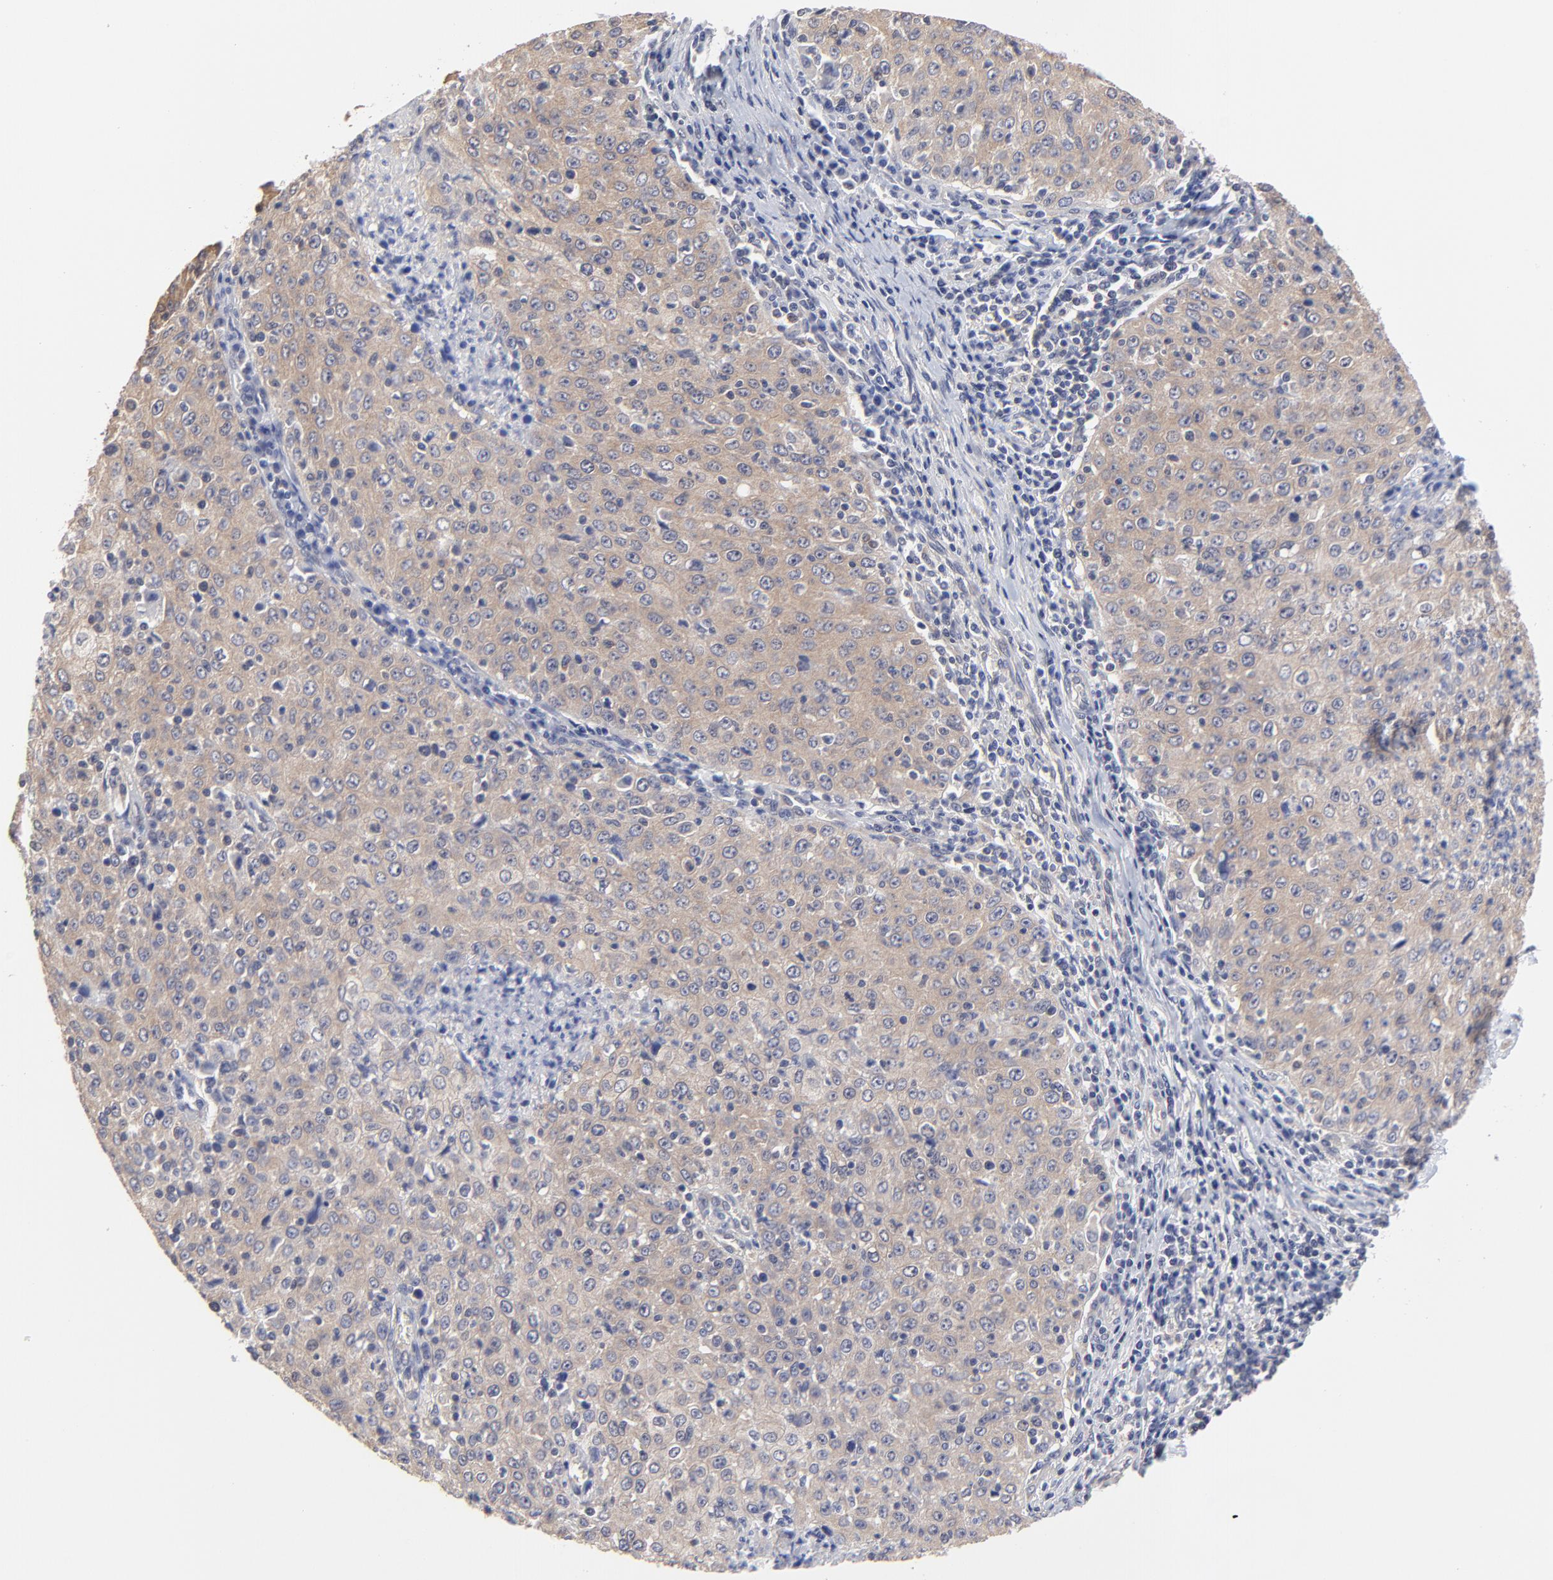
{"staining": {"intensity": "moderate", "quantity": ">75%", "location": "cytoplasmic/membranous"}, "tissue": "cervical cancer", "cell_type": "Tumor cells", "image_type": "cancer", "snomed": [{"axis": "morphology", "description": "Squamous cell carcinoma, NOS"}, {"axis": "topography", "description": "Cervix"}], "caption": "Approximately >75% of tumor cells in squamous cell carcinoma (cervical) exhibit moderate cytoplasmic/membranous protein staining as visualized by brown immunohistochemical staining.", "gene": "CCT2", "patient": {"sex": "female", "age": 27}}